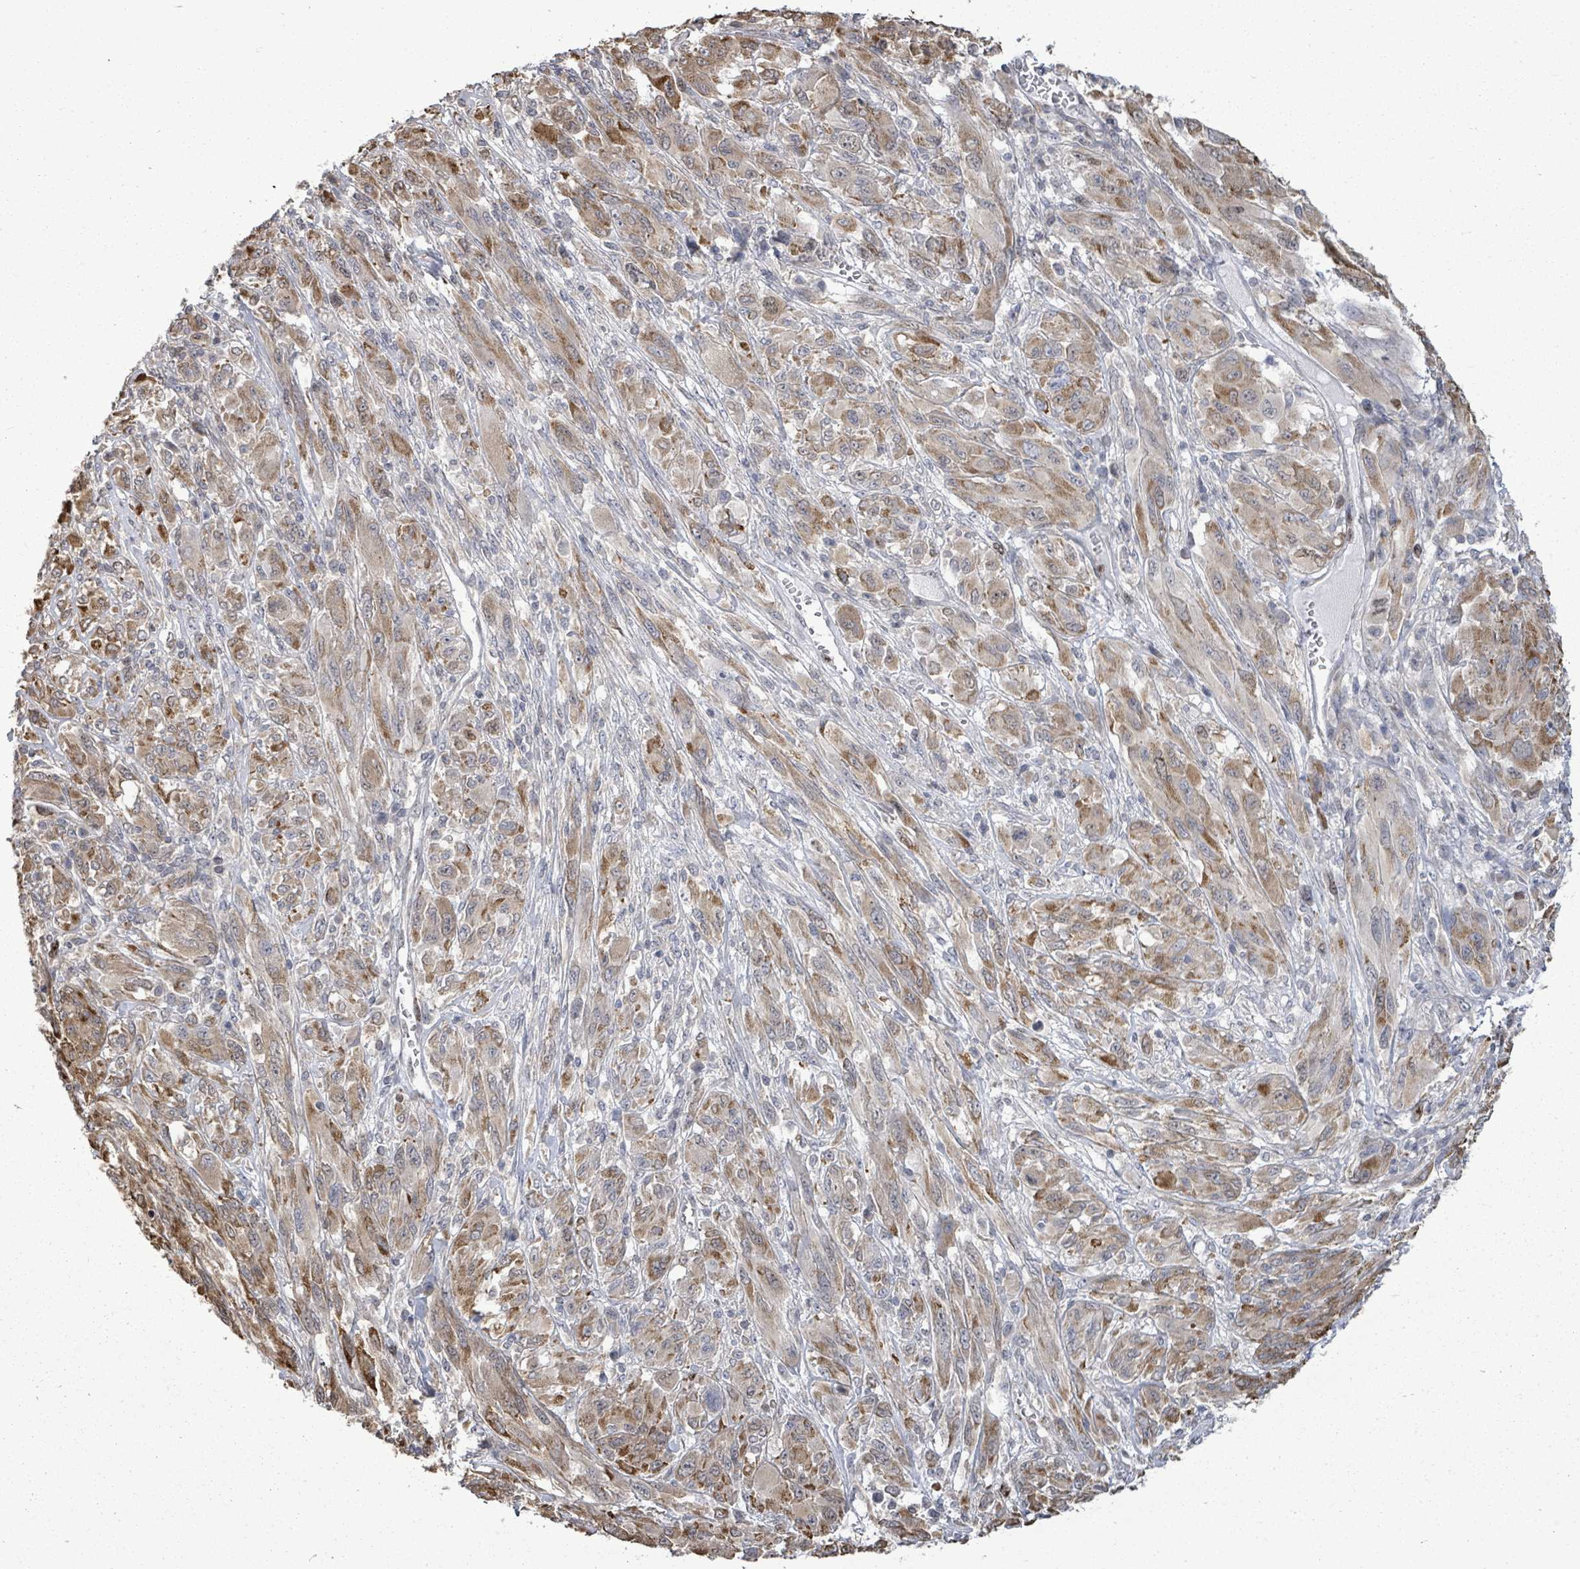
{"staining": {"intensity": "moderate", "quantity": ">75%", "location": "cytoplasmic/membranous"}, "tissue": "melanoma", "cell_type": "Tumor cells", "image_type": "cancer", "snomed": [{"axis": "morphology", "description": "Malignant melanoma, NOS"}, {"axis": "topography", "description": "Skin"}], "caption": "Moderate cytoplasmic/membranous staining is seen in about >75% of tumor cells in malignant melanoma. (DAB IHC with brightfield microscopy, high magnification).", "gene": "PAPSS1", "patient": {"sex": "female", "age": 91}}